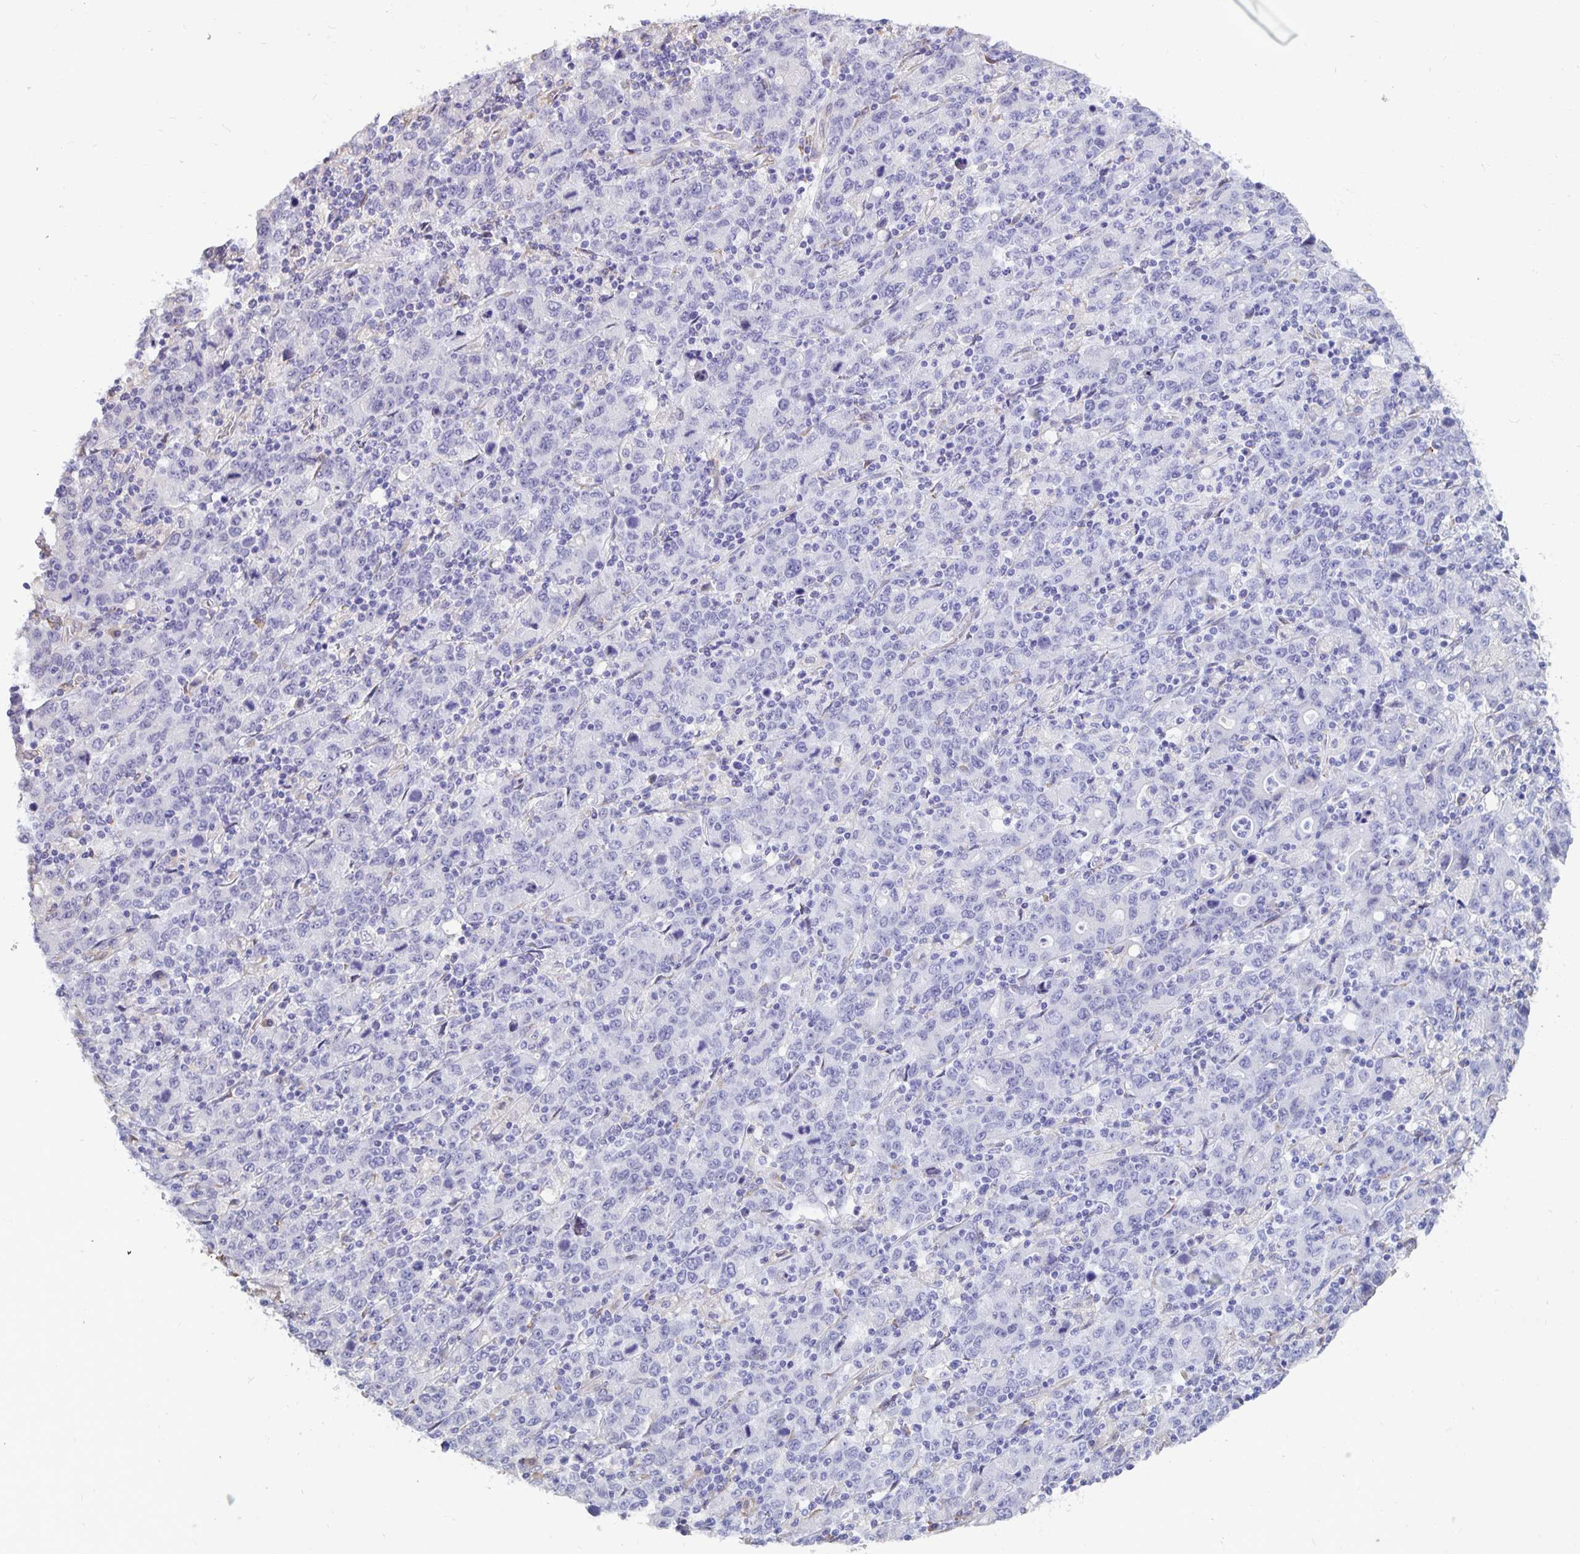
{"staining": {"intensity": "negative", "quantity": "none", "location": "none"}, "tissue": "stomach cancer", "cell_type": "Tumor cells", "image_type": "cancer", "snomed": [{"axis": "morphology", "description": "Adenocarcinoma, NOS"}, {"axis": "topography", "description": "Stomach, upper"}], "caption": "Tumor cells show no significant protein positivity in stomach cancer.", "gene": "DNAI2", "patient": {"sex": "male", "age": 69}}